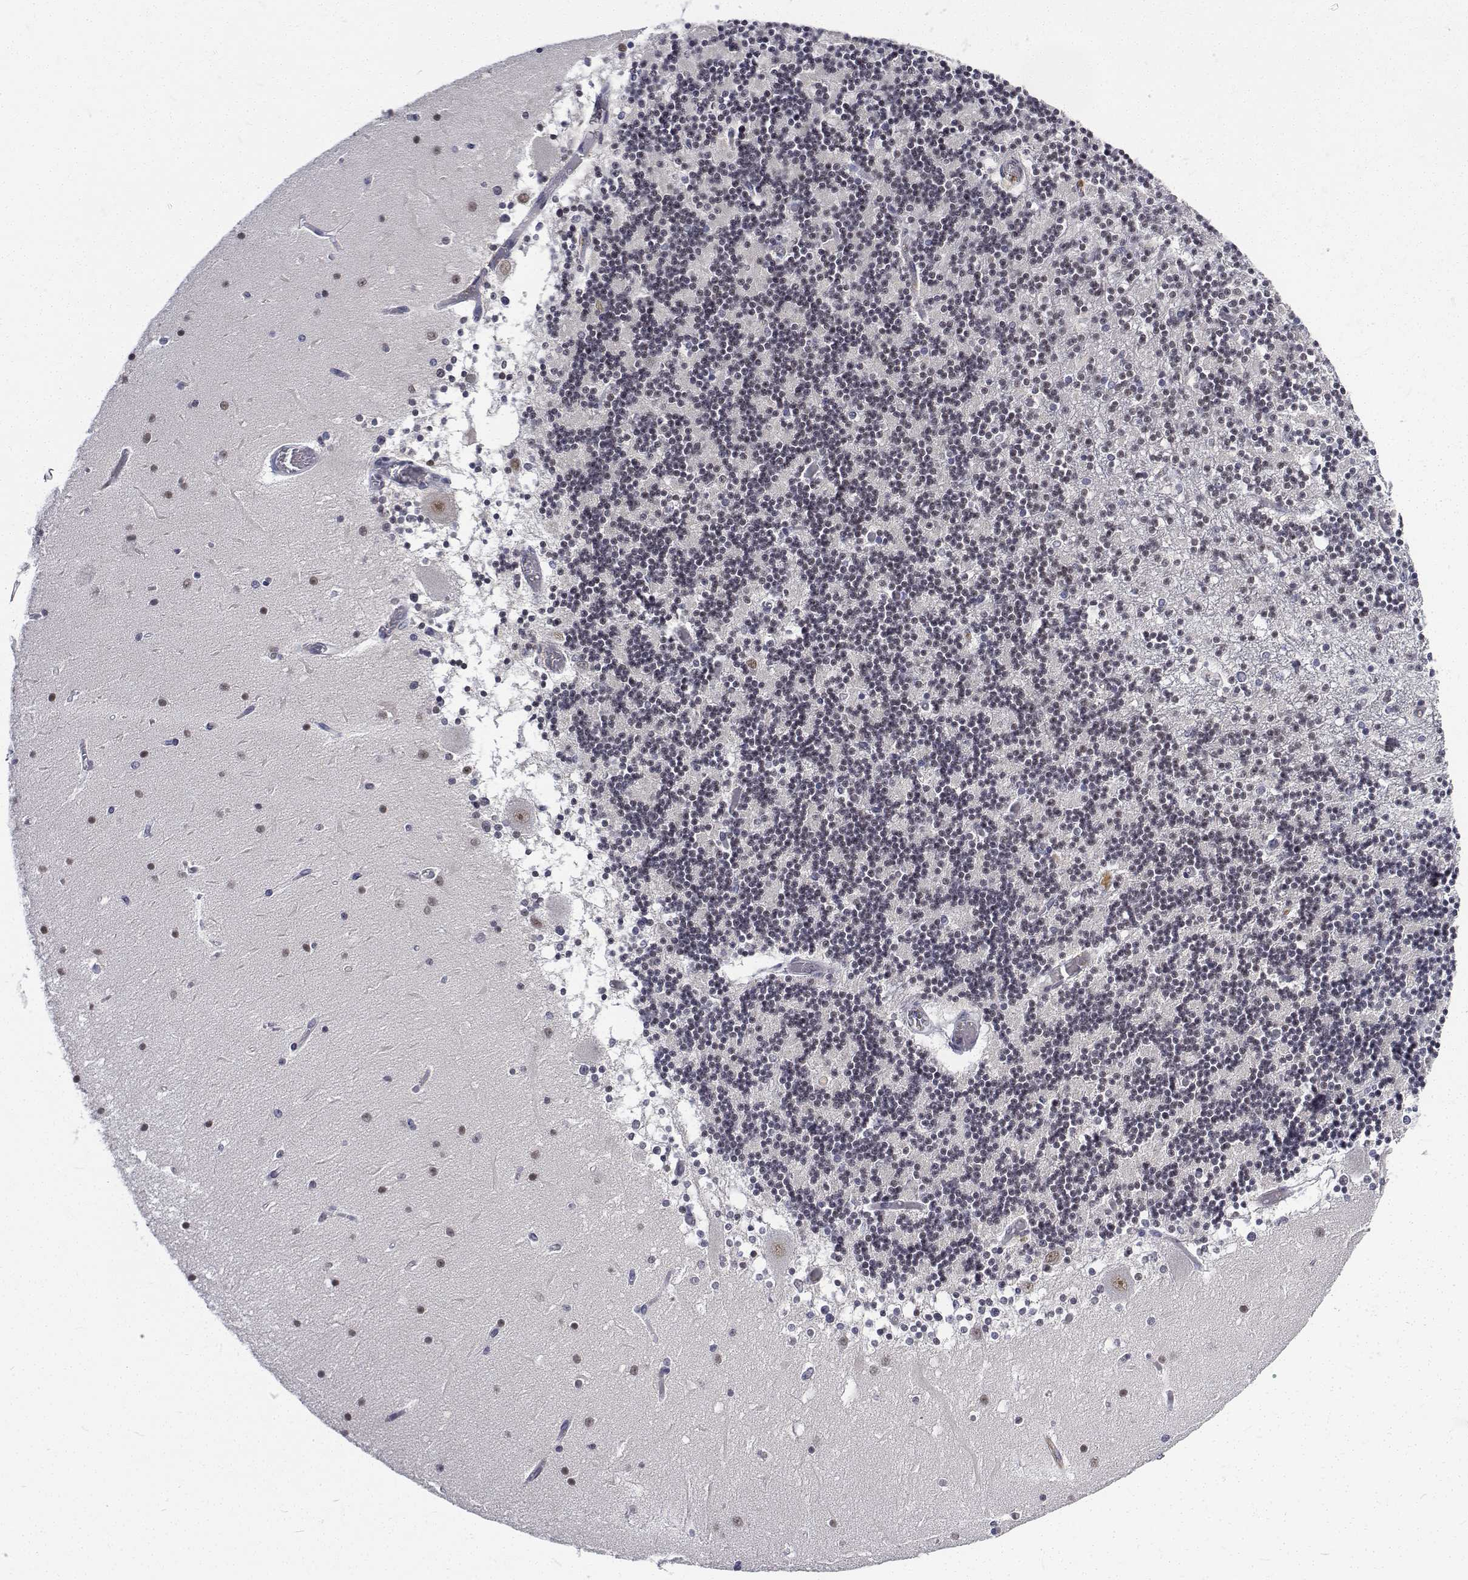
{"staining": {"intensity": "weak", "quantity": "25%-75%", "location": "nuclear"}, "tissue": "cerebellum", "cell_type": "Cells in granular layer", "image_type": "normal", "snomed": [{"axis": "morphology", "description": "Normal tissue, NOS"}, {"axis": "topography", "description": "Cerebellum"}], "caption": "A high-resolution image shows IHC staining of normal cerebellum, which displays weak nuclear positivity in about 25%-75% of cells in granular layer.", "gene": "ATRX", "patient": {"sex": "female", "age": 28}}